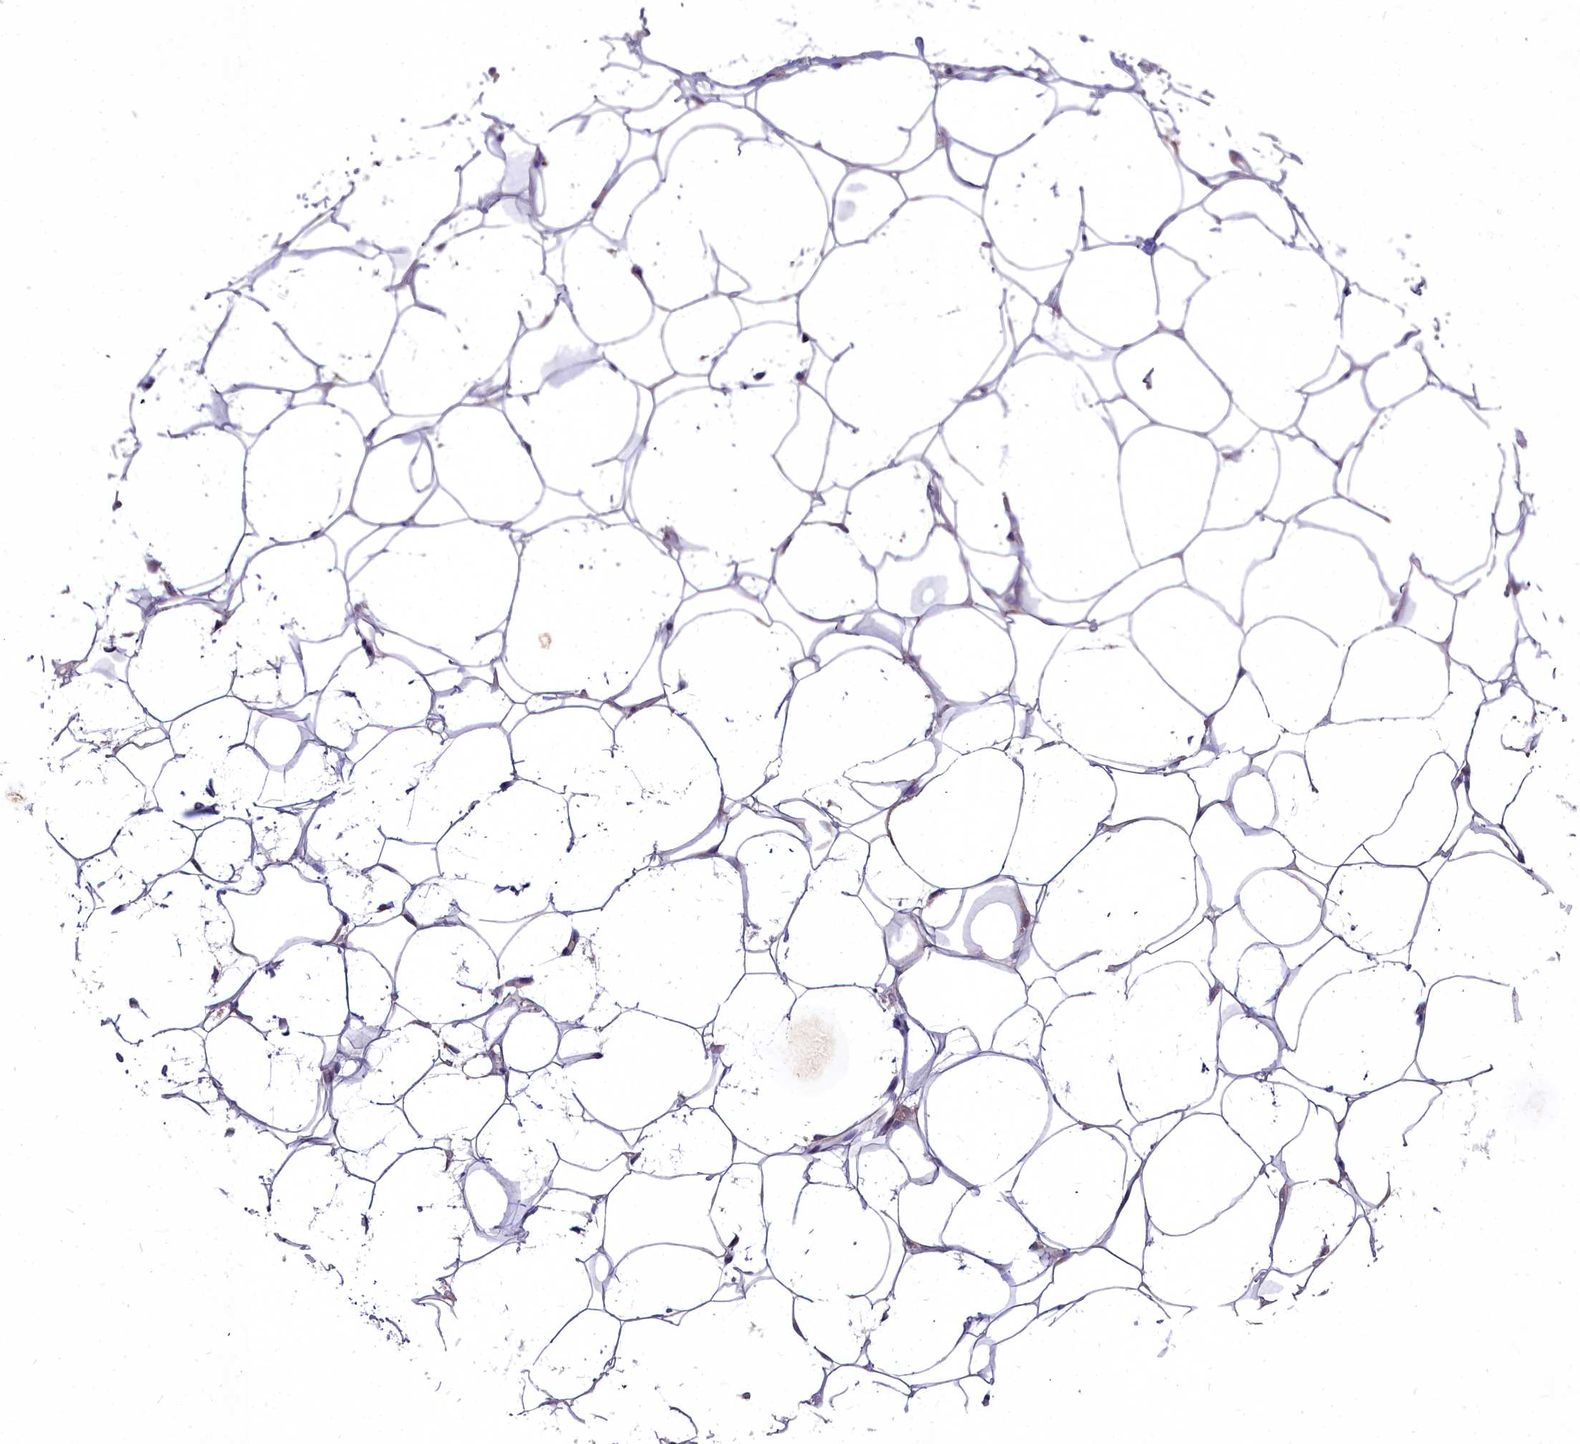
{"staining": {"intensity": "weak", "quantity": ">75%", "location": "cytoplasmic/membranous"}, "tissue": "adipose tissue", "cell_type": "Adipocytes", "image_type": "normal", "snomed": [{"axis": "morphology", "description": "Normal tissue, NOS"}, {"axis": "topography", "description": "Breast"}], "caption": "Protein analysis of benign adipose tissue exhibits weak cytoplasmic/membranous positivity in about >75% of adipocytes.", "gene": "MICU2", "patient": {"sex": "female", "age": 26}}